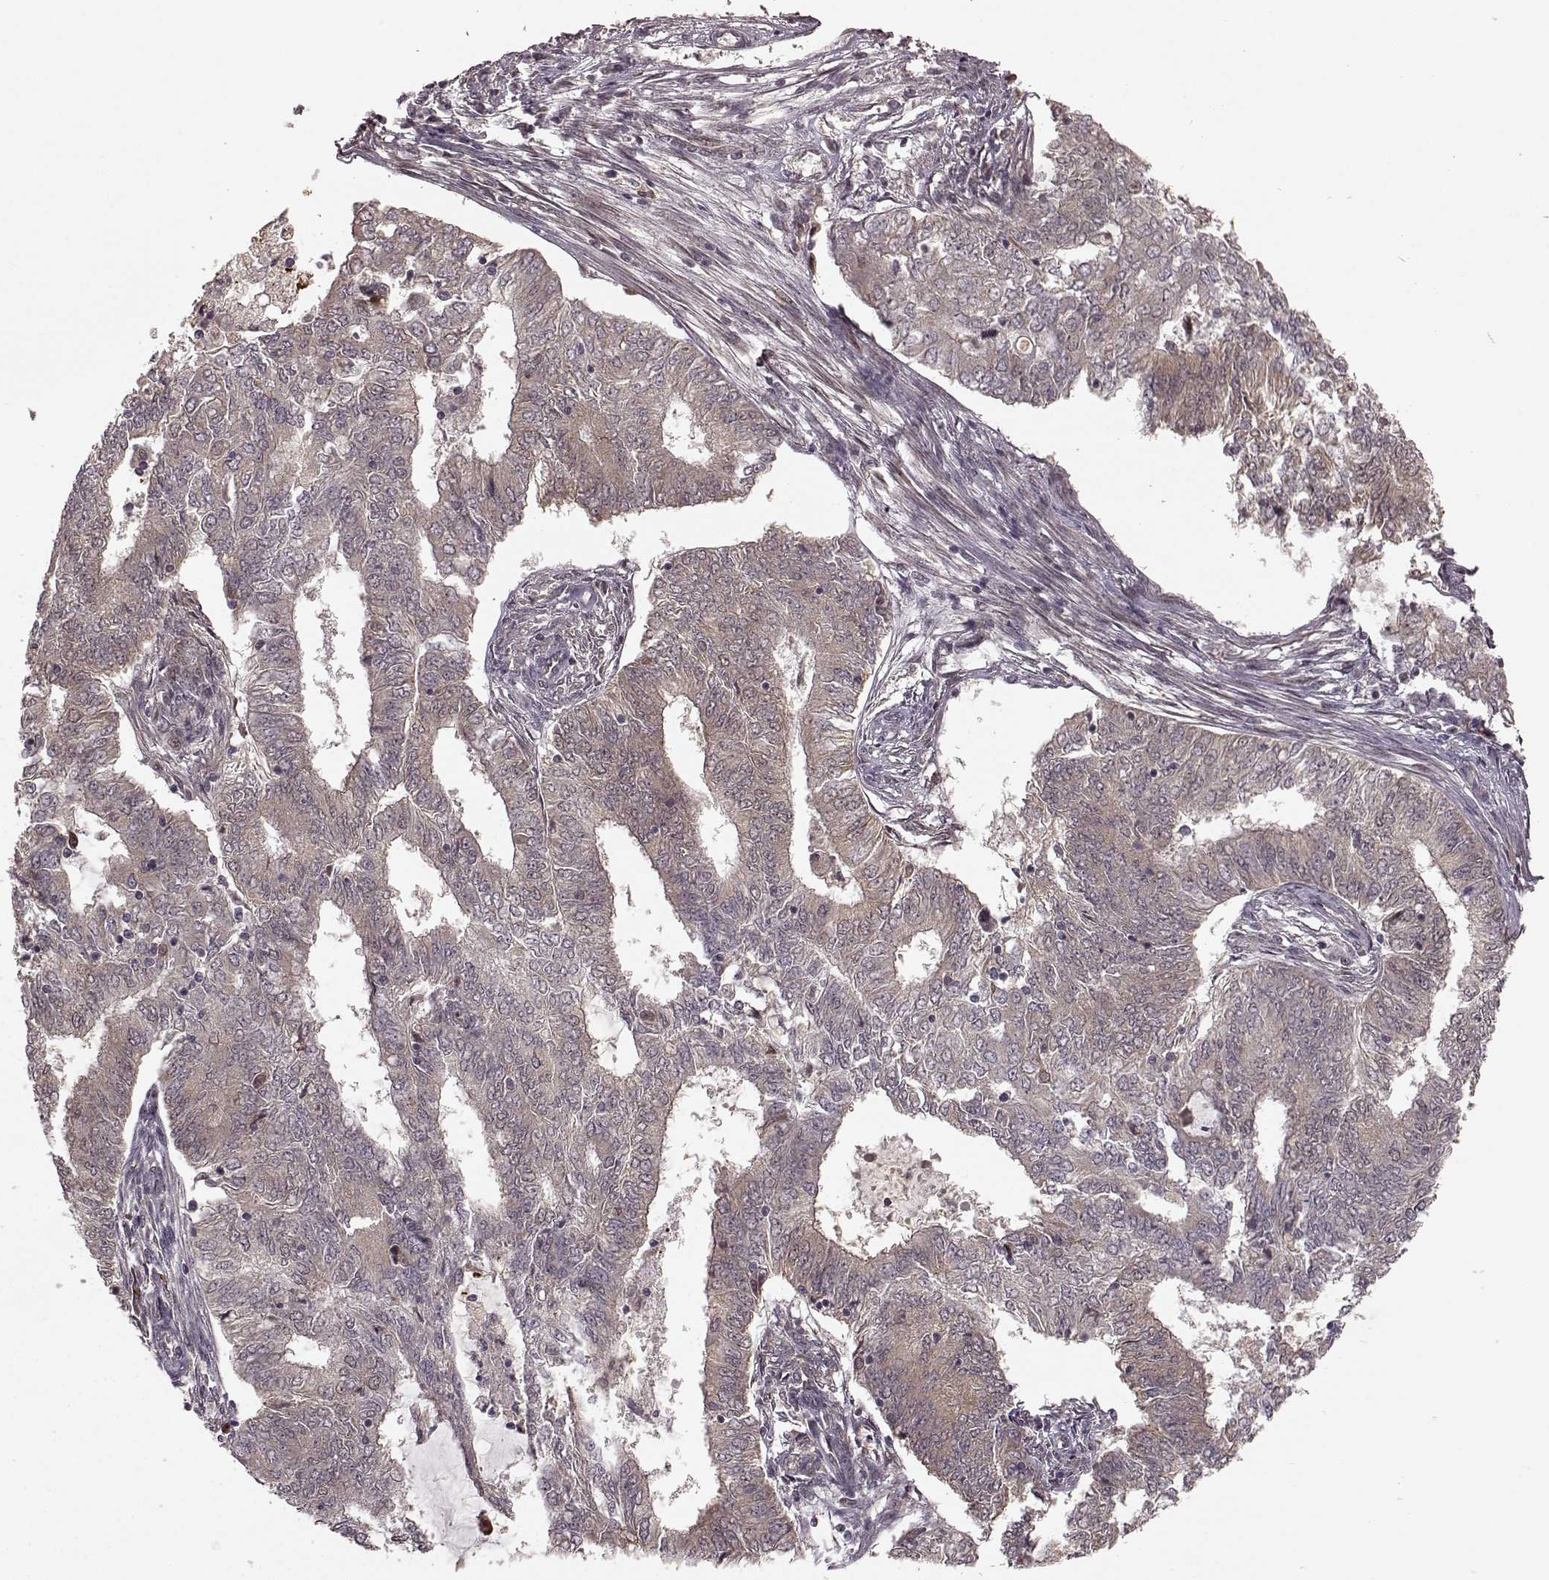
{"staining": {"intensity": "weak", "quantity": ">75%", "location": "cytoplasmic/membranous"}, "tissue": "endometrial cancer", "cell_type": "Tumor cells", "image_type": "cancer", "snomed": [{"axis": "morphology", "description": "Adenocarcinoma, NOS"}, {"axis": "topography", "description": "Endometrium"}], "caption": "About >75% of tumor cells in human endometrial cancer (adenocarcinoma) show weak cytoplasmic/membranous protein expression as visualized by brown immunohistochemical staining.", "gene": "SLC12A9", "patient": {"sex": "female", "age": 62}}